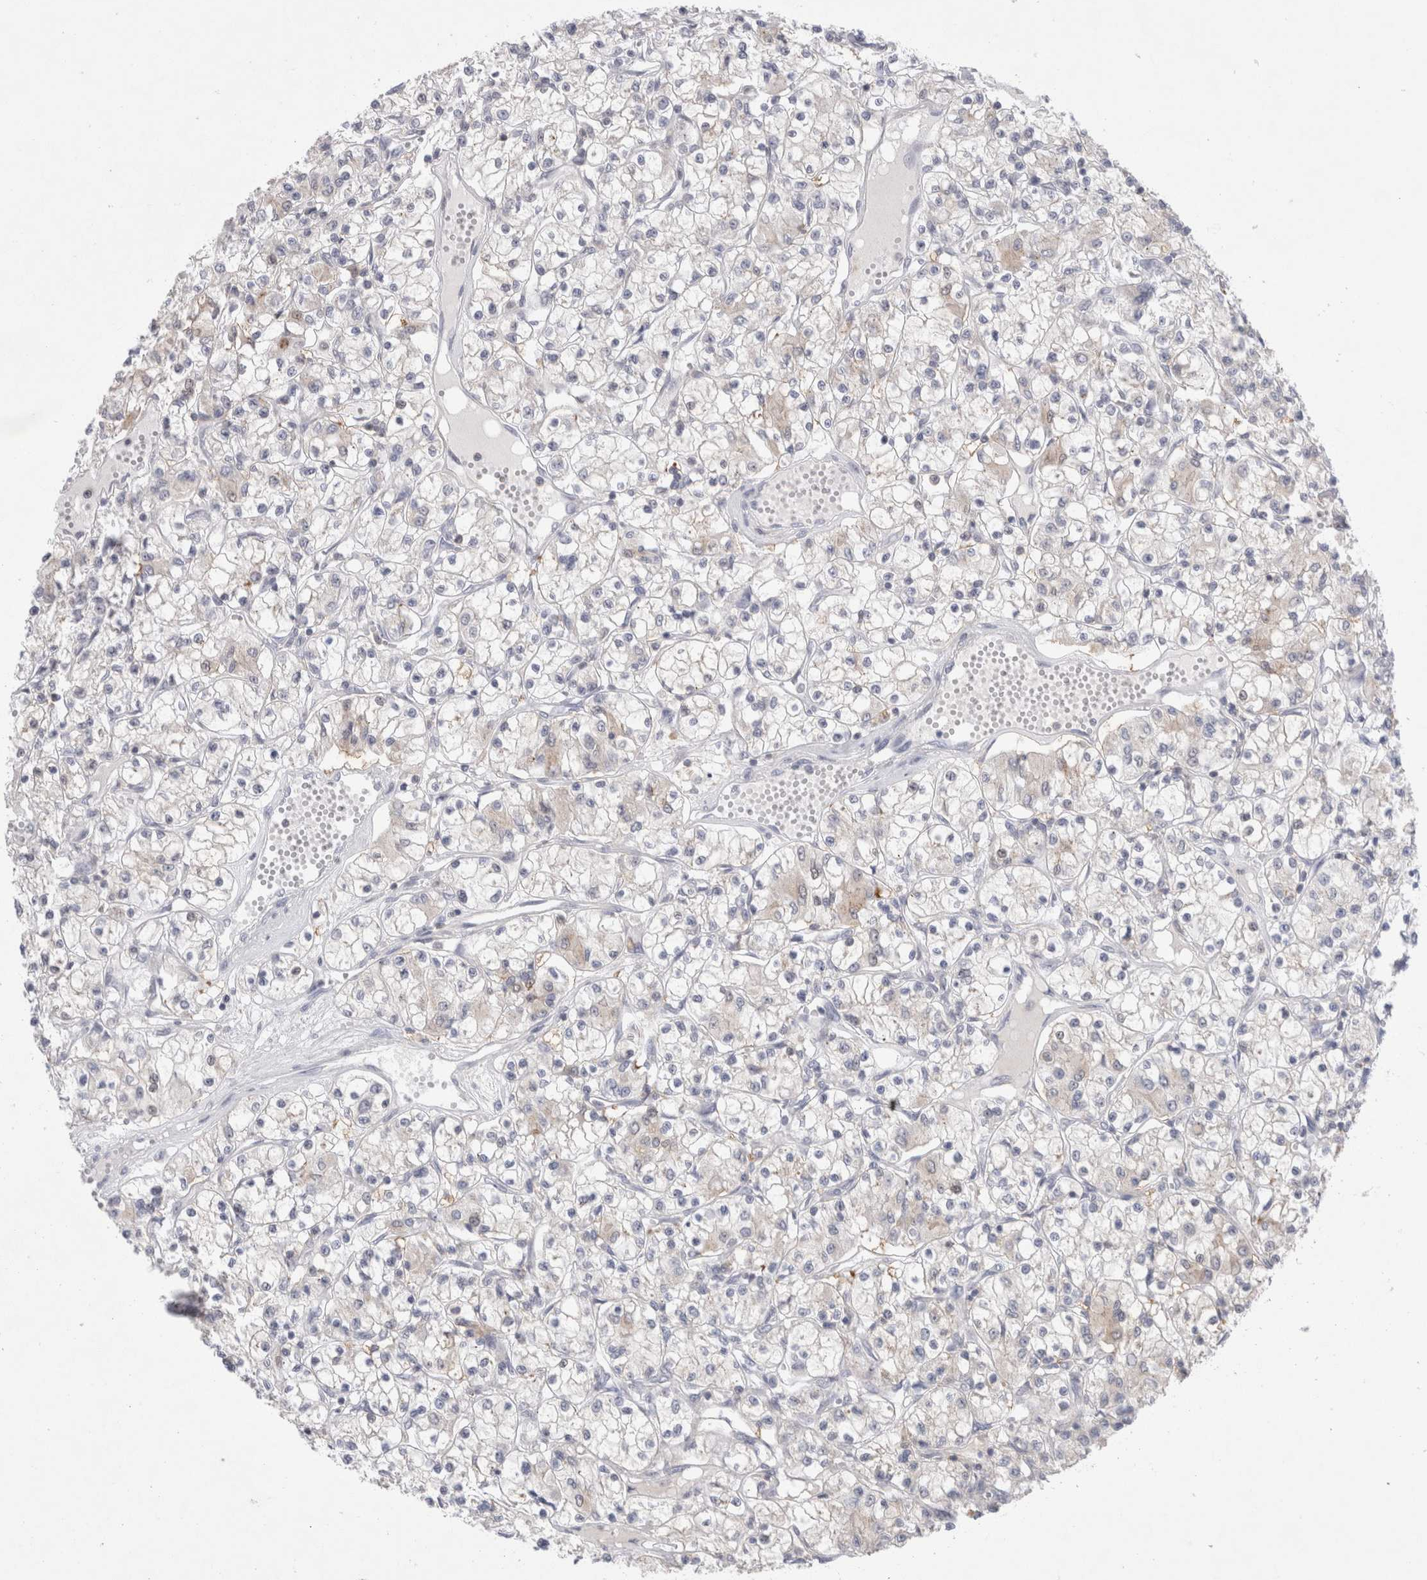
{"staining": {"intensity": "negative", "quantity": "none", "location": "none"}, "tissue": "renal cancer", "cell_type": "Tumor cells", "image_type": "cancer", "snomed": [{"axis": "morphology", "description": "Adenocarcinoma, NOS"}, {"axis": "topography", "description": "Kidney"}], "caption": "This micrograph is of renal cancer (adenocarcinoma) stained with immunohistochemistry (IHC) to label a protein in brown with the nuclei are counter-stained blue. There is no staining in tumor cells.", "gene": "CERS5", "patient": {"sex": "female", "age": 59}}